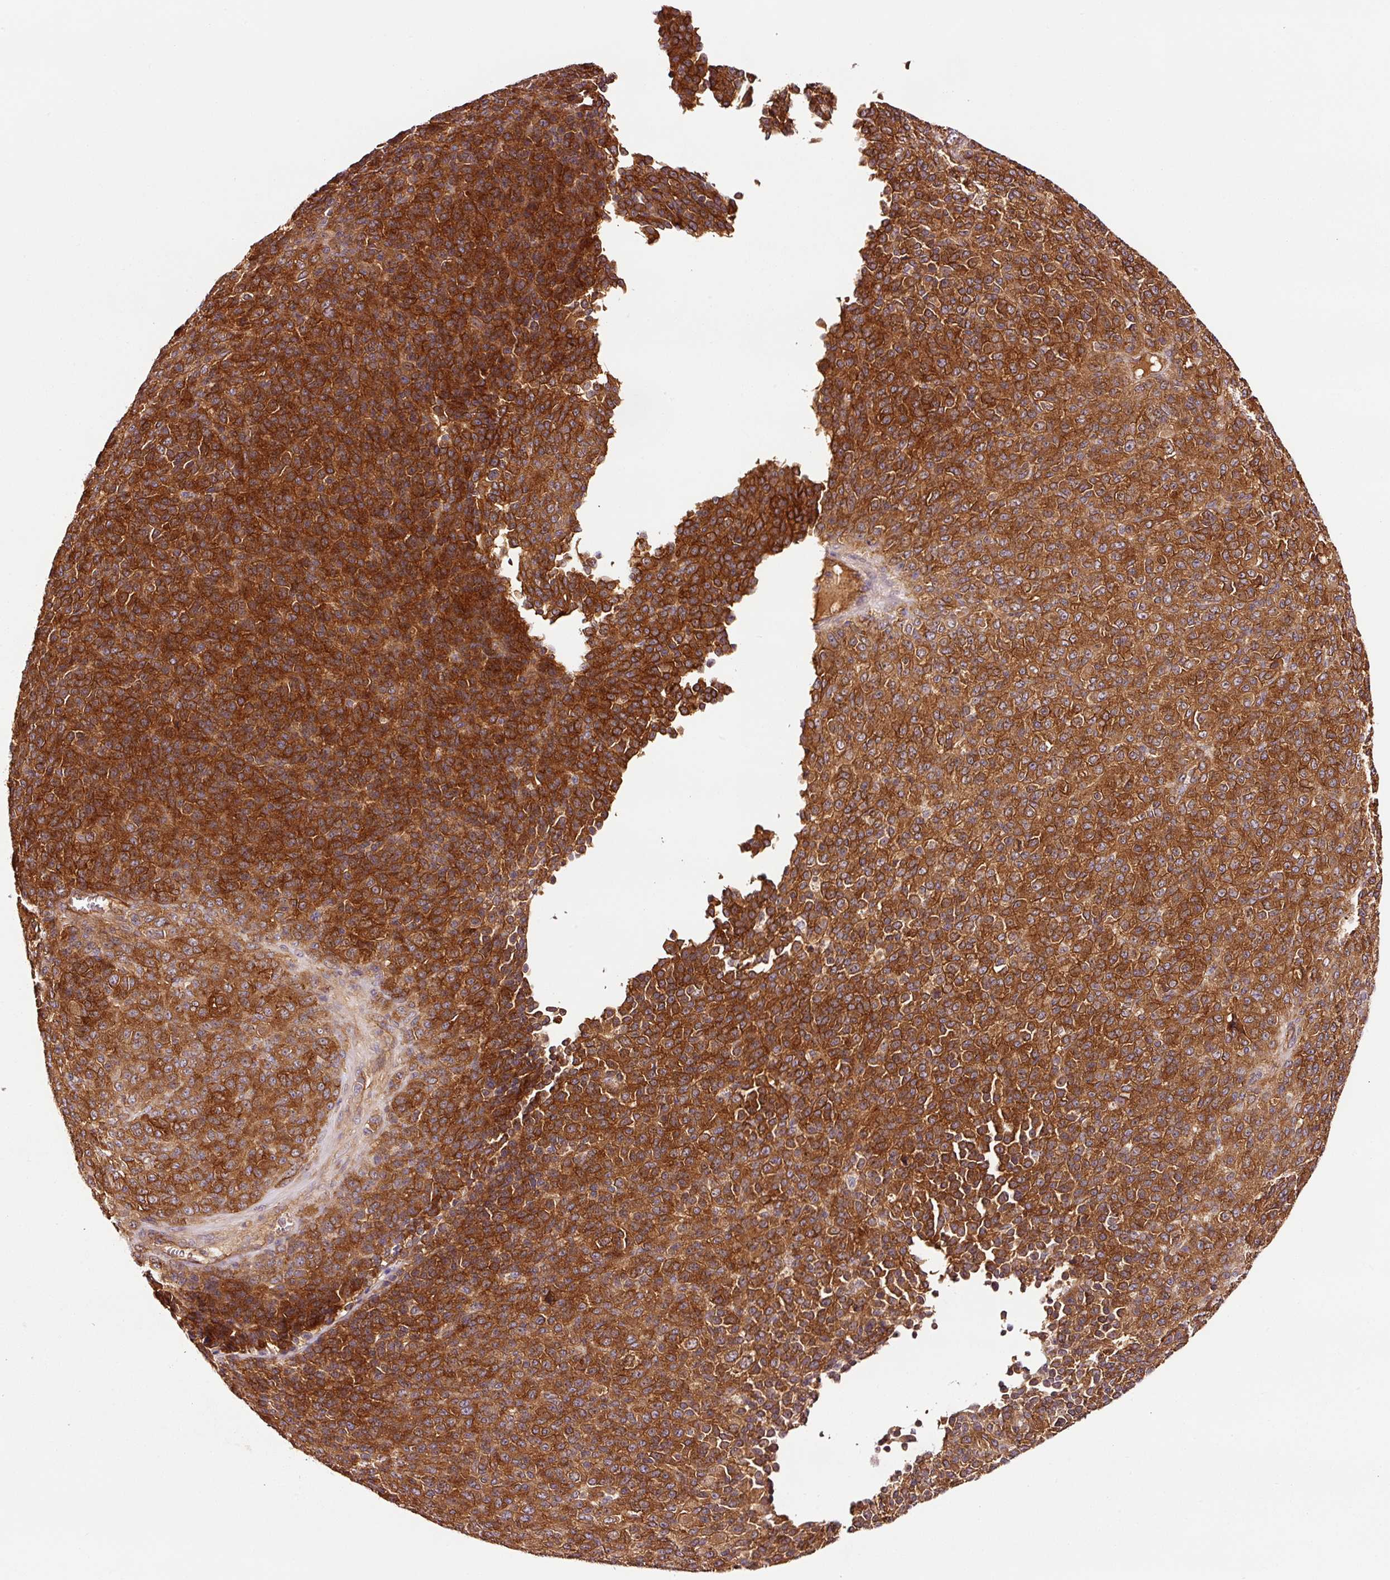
{"staining": {"intensity": "strong", "quantity": ">75%", "location": "cytoplasmic/membranous"}, "tissue": "melanoma", "cell_type": "Tumor cells", "image_type": "cancer", "snomed": [{"axis": "morphology", "description": "Malignant melanoma, Metastatic site"}, {"axis": "topography", "description": "Brain"}], "caption": "An image of human malignant melanoma (metastatic site) stained for a protein displays strong cytoplasmic/membranous brown staining in tumor cells. (DAB (3,3'-diaminobenzidine) IHC with brightfield microscopy, high magnification).", "gene": "METAP1", "patient": {"sex": "female", "age": 56}}